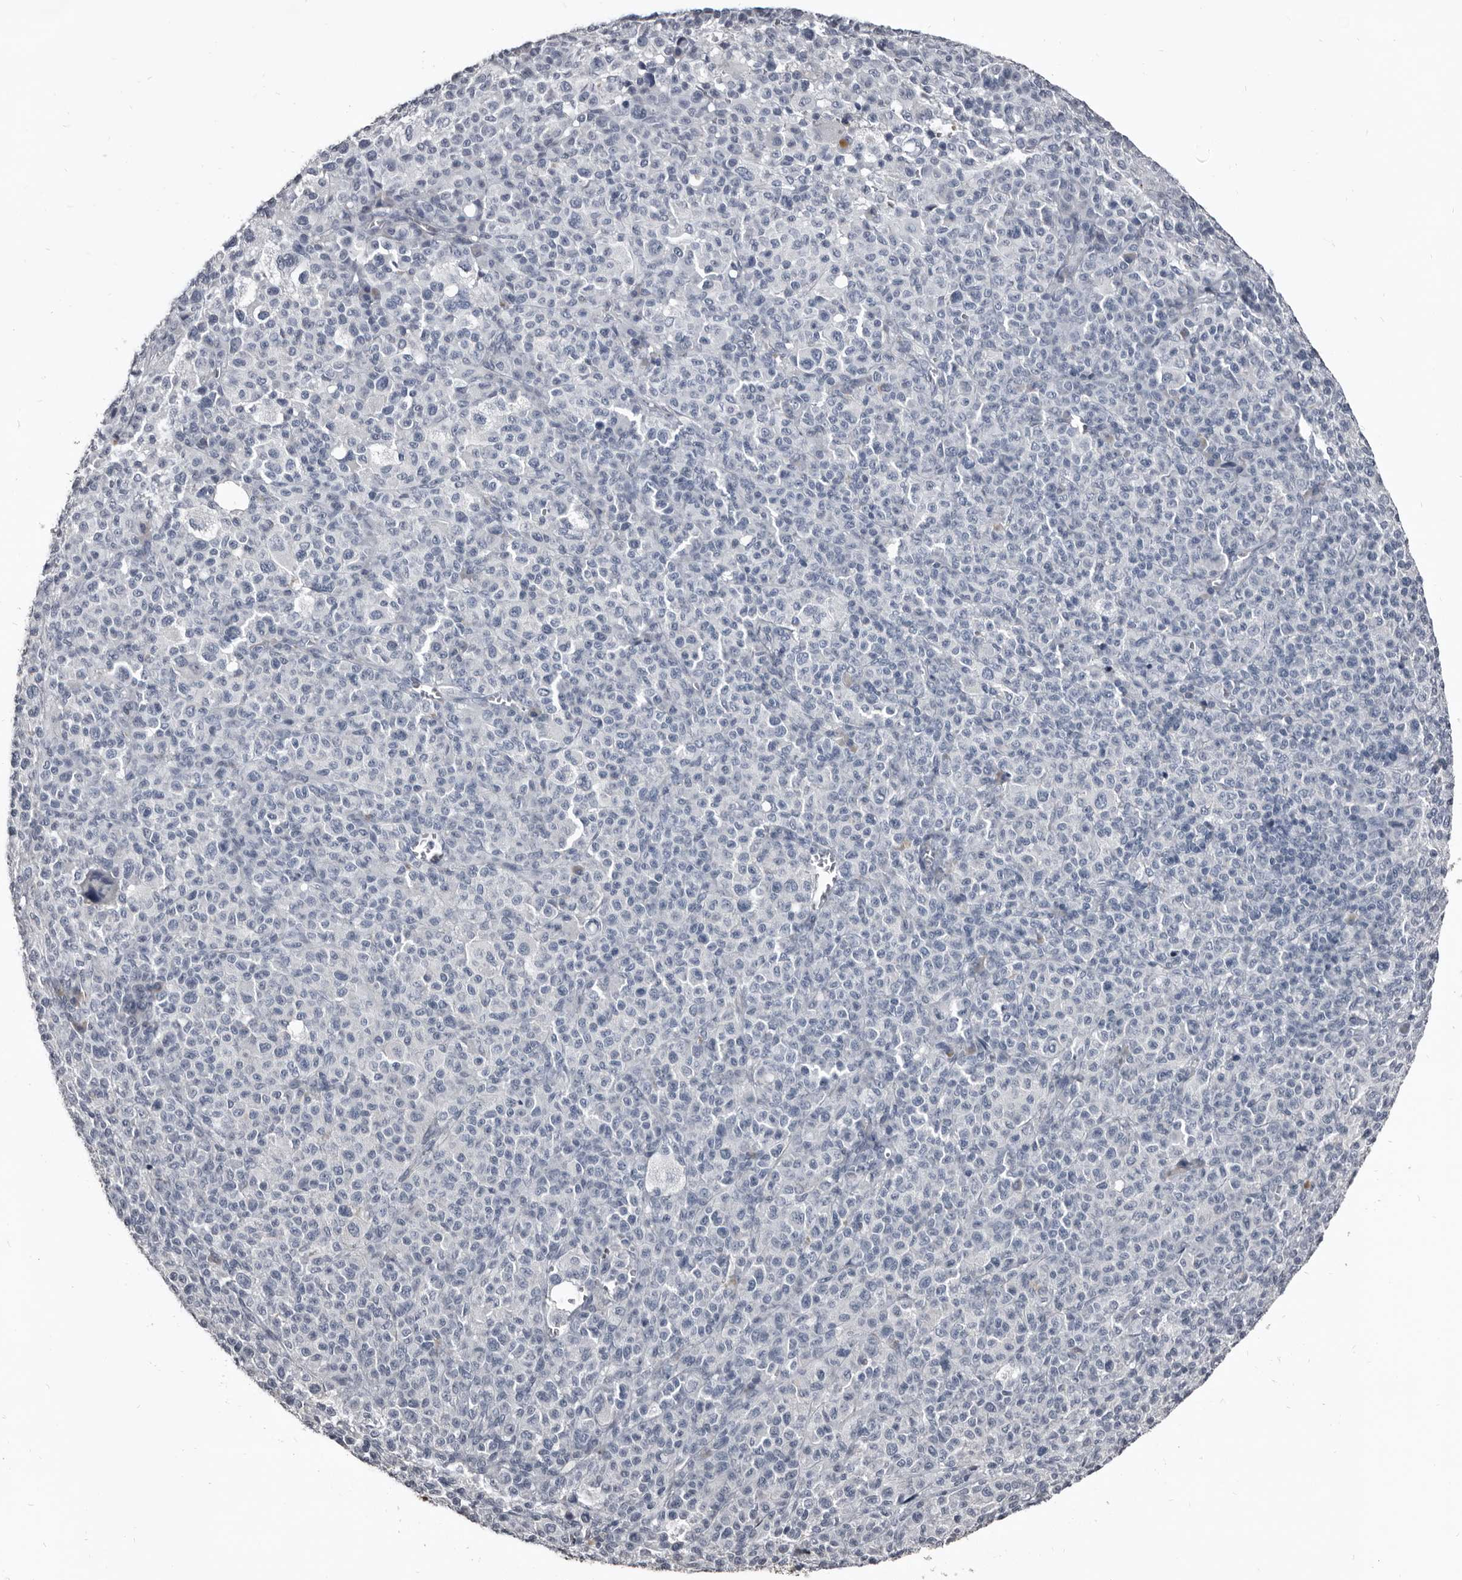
{"staining": {"intensity": "weak", "quantity": "<25%", "location": "cytoplasmic/membranous"}, "tissue": "melanoma", "cell_type": "Tumor cells", "image_type": "cancer", "snomed": [{"axis": "morphology", "description": "Malignant melanoma, Metastatic site"}, {"axis": "topography", "description": "Skin"}], "caption": "IHC micrograph of neoplastic tissue: malignant melanoma (metastatic site) stained with DAB (3,3'-diaminobenzidine) displays no significant protein staining in tumor cells. (Brightfield microscopy of DAB (3,3'-diaminobenzidine) IHC at high magnification).", "gene": "GREB1", "patient": {"sex": "female", "age": 74}}